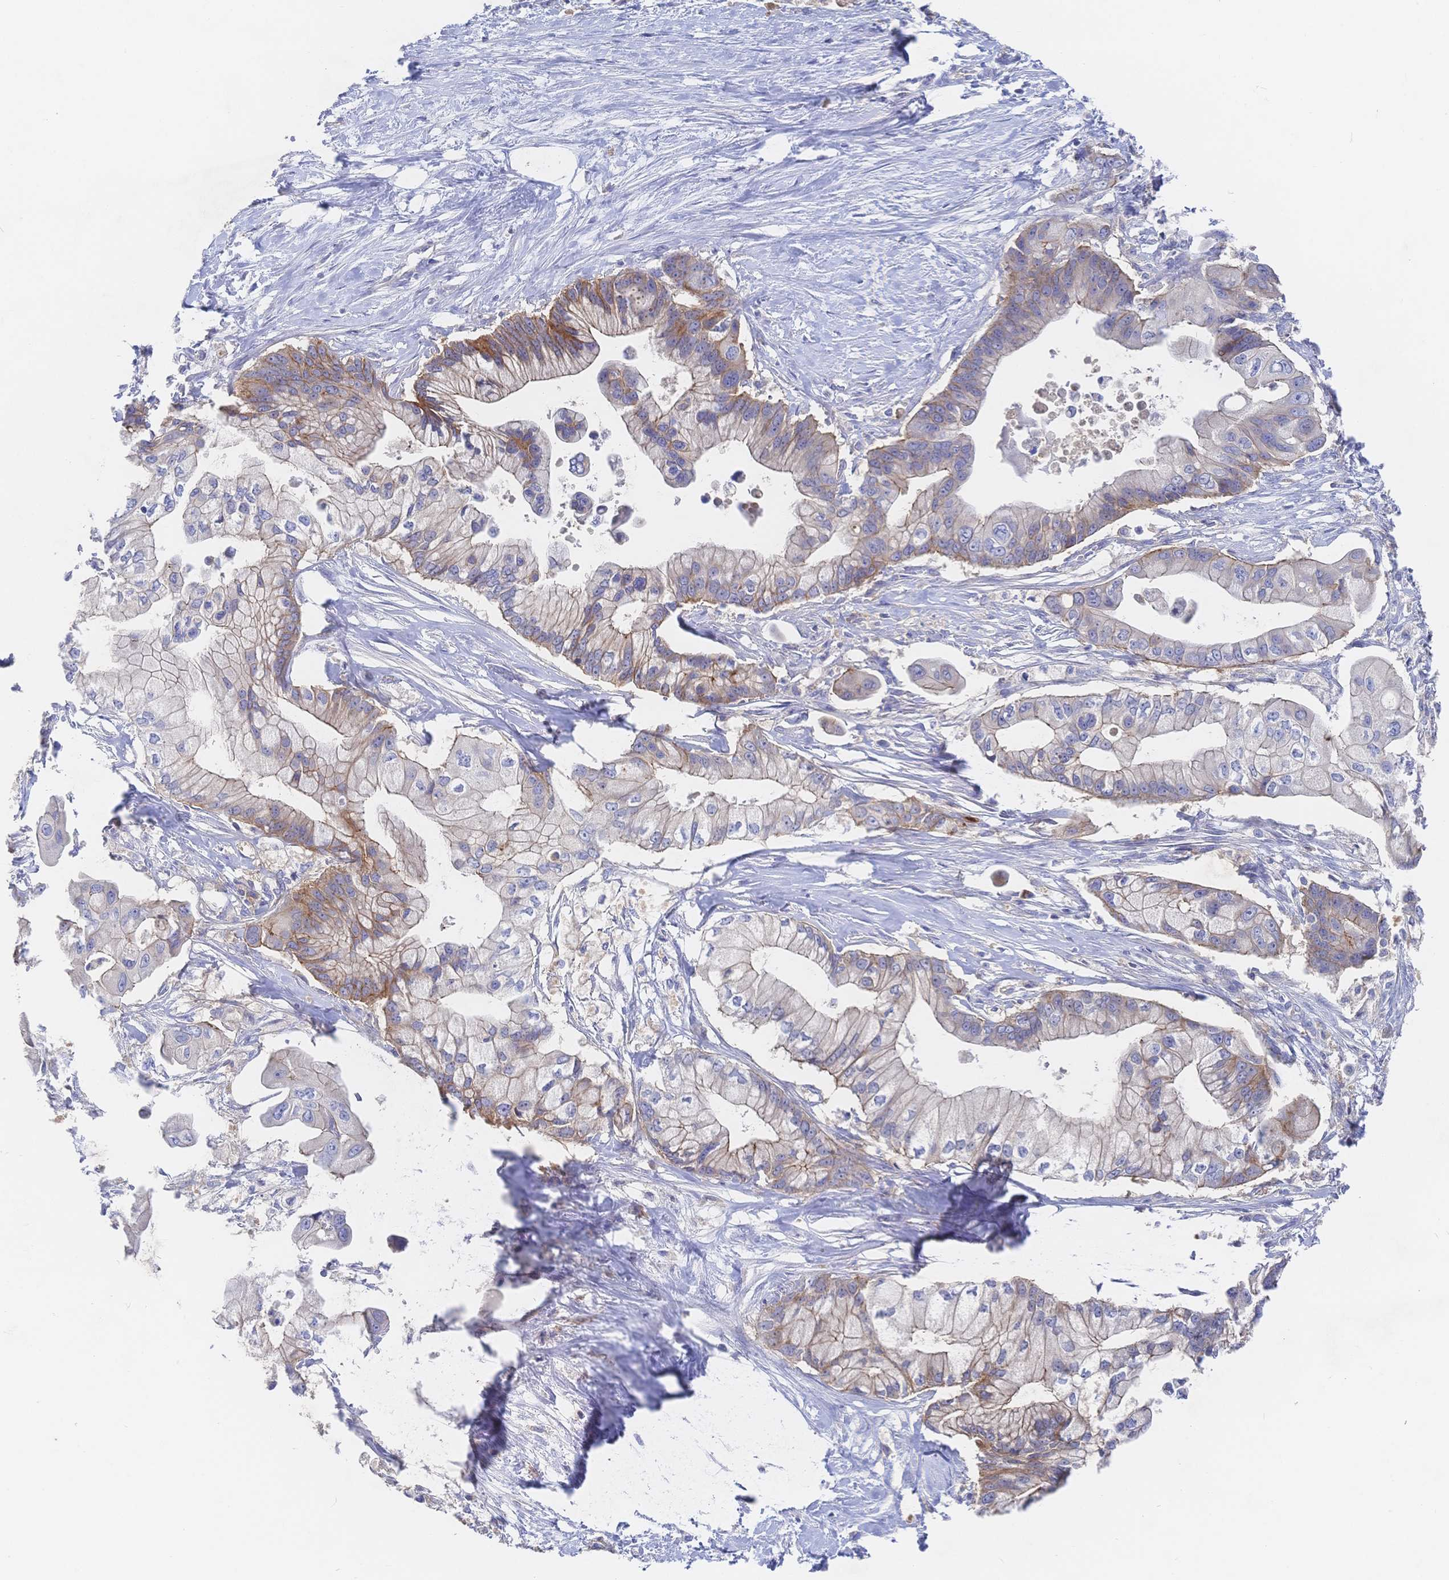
{"staining": {"intensity": "moderate", "quantity": "25%-75%", "location": "cytoplasmic/membranous"}, "tissue": "pancreatic cancer", "cell_type": "Tumor cells", "image_type": "cancer", "snomed": [{"axis": "morphology", "description": "Adenocarcinoma, NOS"}, {"axis": "topography", "description": "Pancreas"}], "caption": "A histopathology image showing moderate cytoplasmic/membranous positivity in approximately 25%-75% of tumor cells in pancreatic adenocarcinoma, as visualized by brown immunohistochemical staining.", "gene": "F11R", "patient": {"sex": "male", "age": 68}}